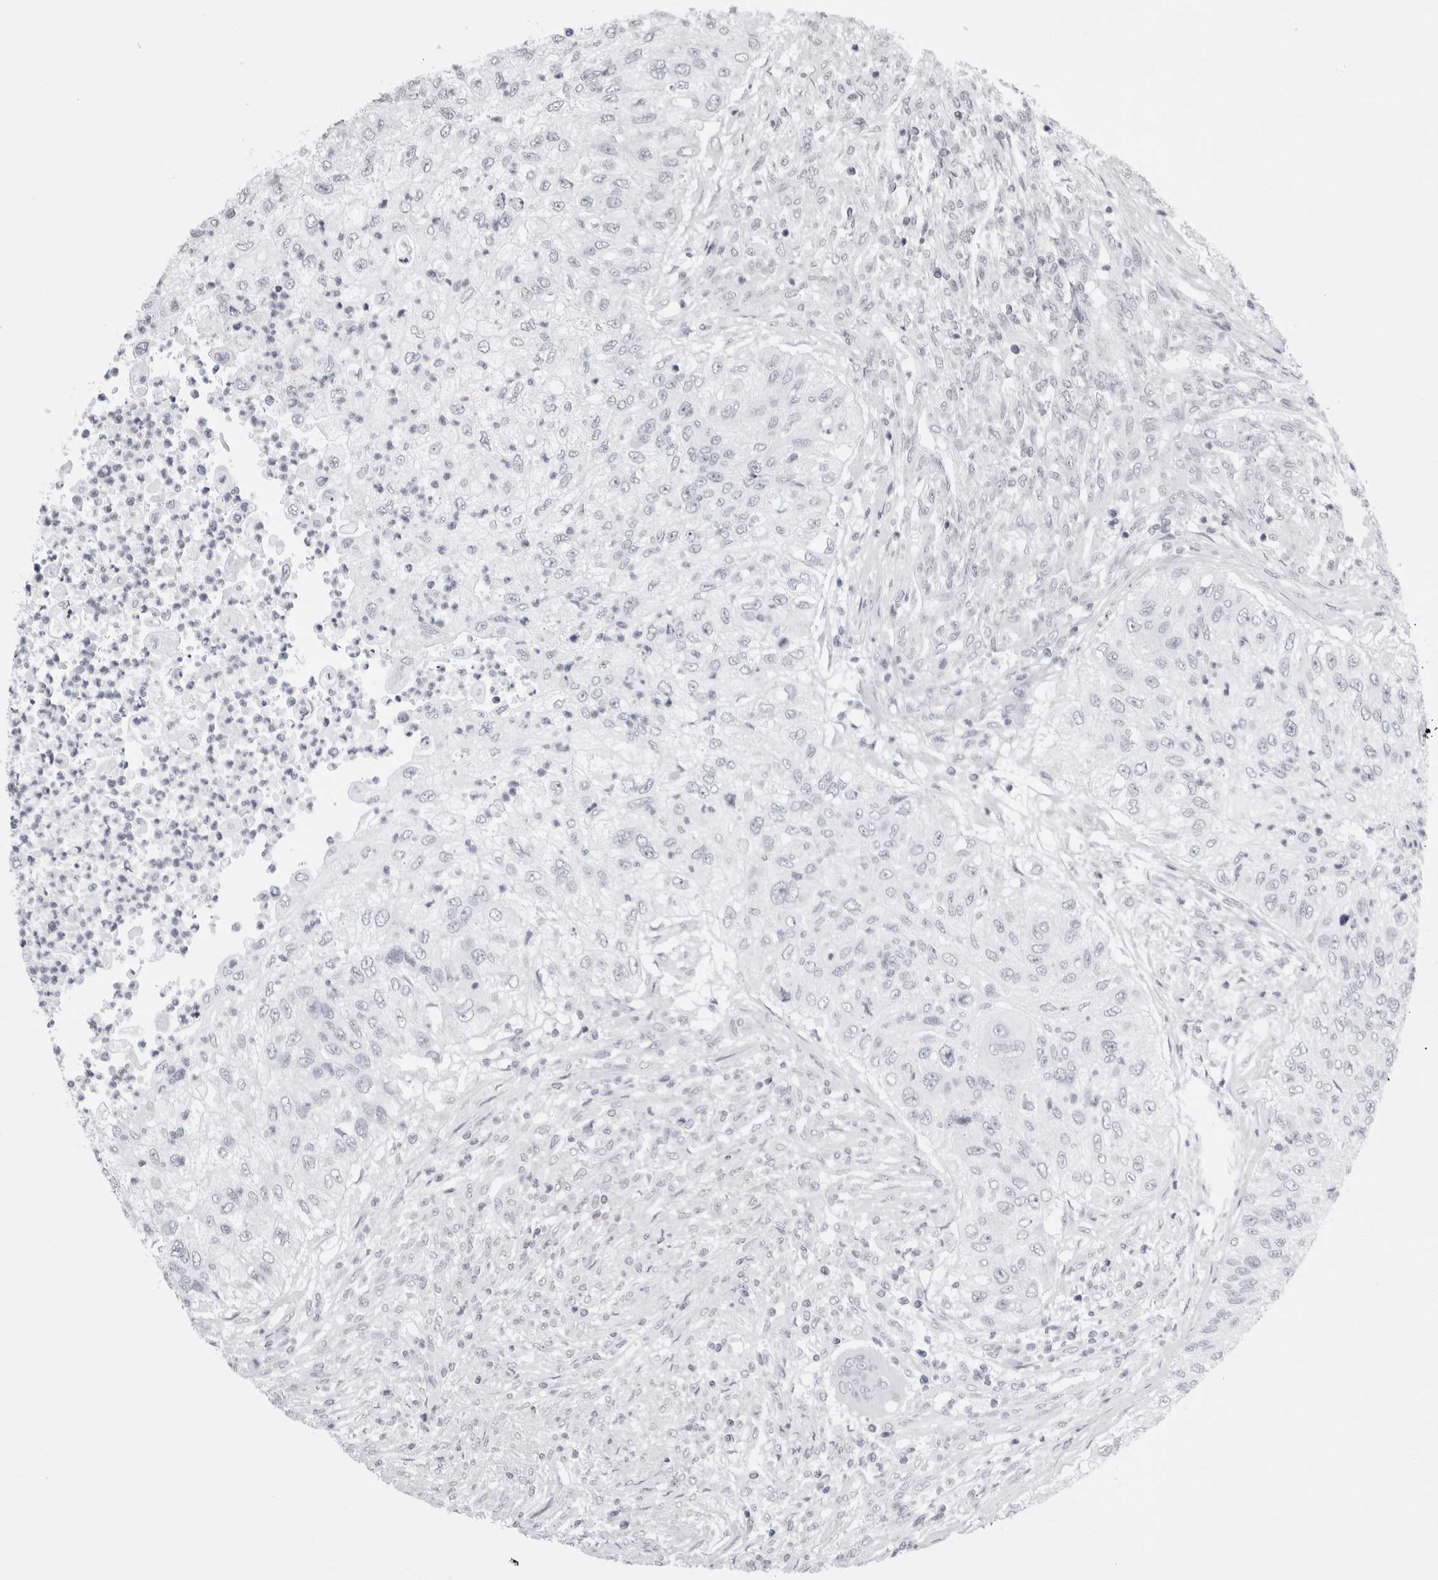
{"staining": {"intensity": "negative", "quantity": "none", "location": "none"}, "tissue": "urothelial cancer", "cell_type": "Tumor cells", "image_type": "cancer", "snomed": [{"axis": "morphology", "description": "Urothelial carcinoma, High grade"}, {"axis": "topography", "description": "Urinary bladder"}], "caption": "Photomicrograph shows no protein positivity in tumor cells of urothelial cancer tissue.", "gene": "SERPINF2", "patient": {"sex": "female", "age": 60}}